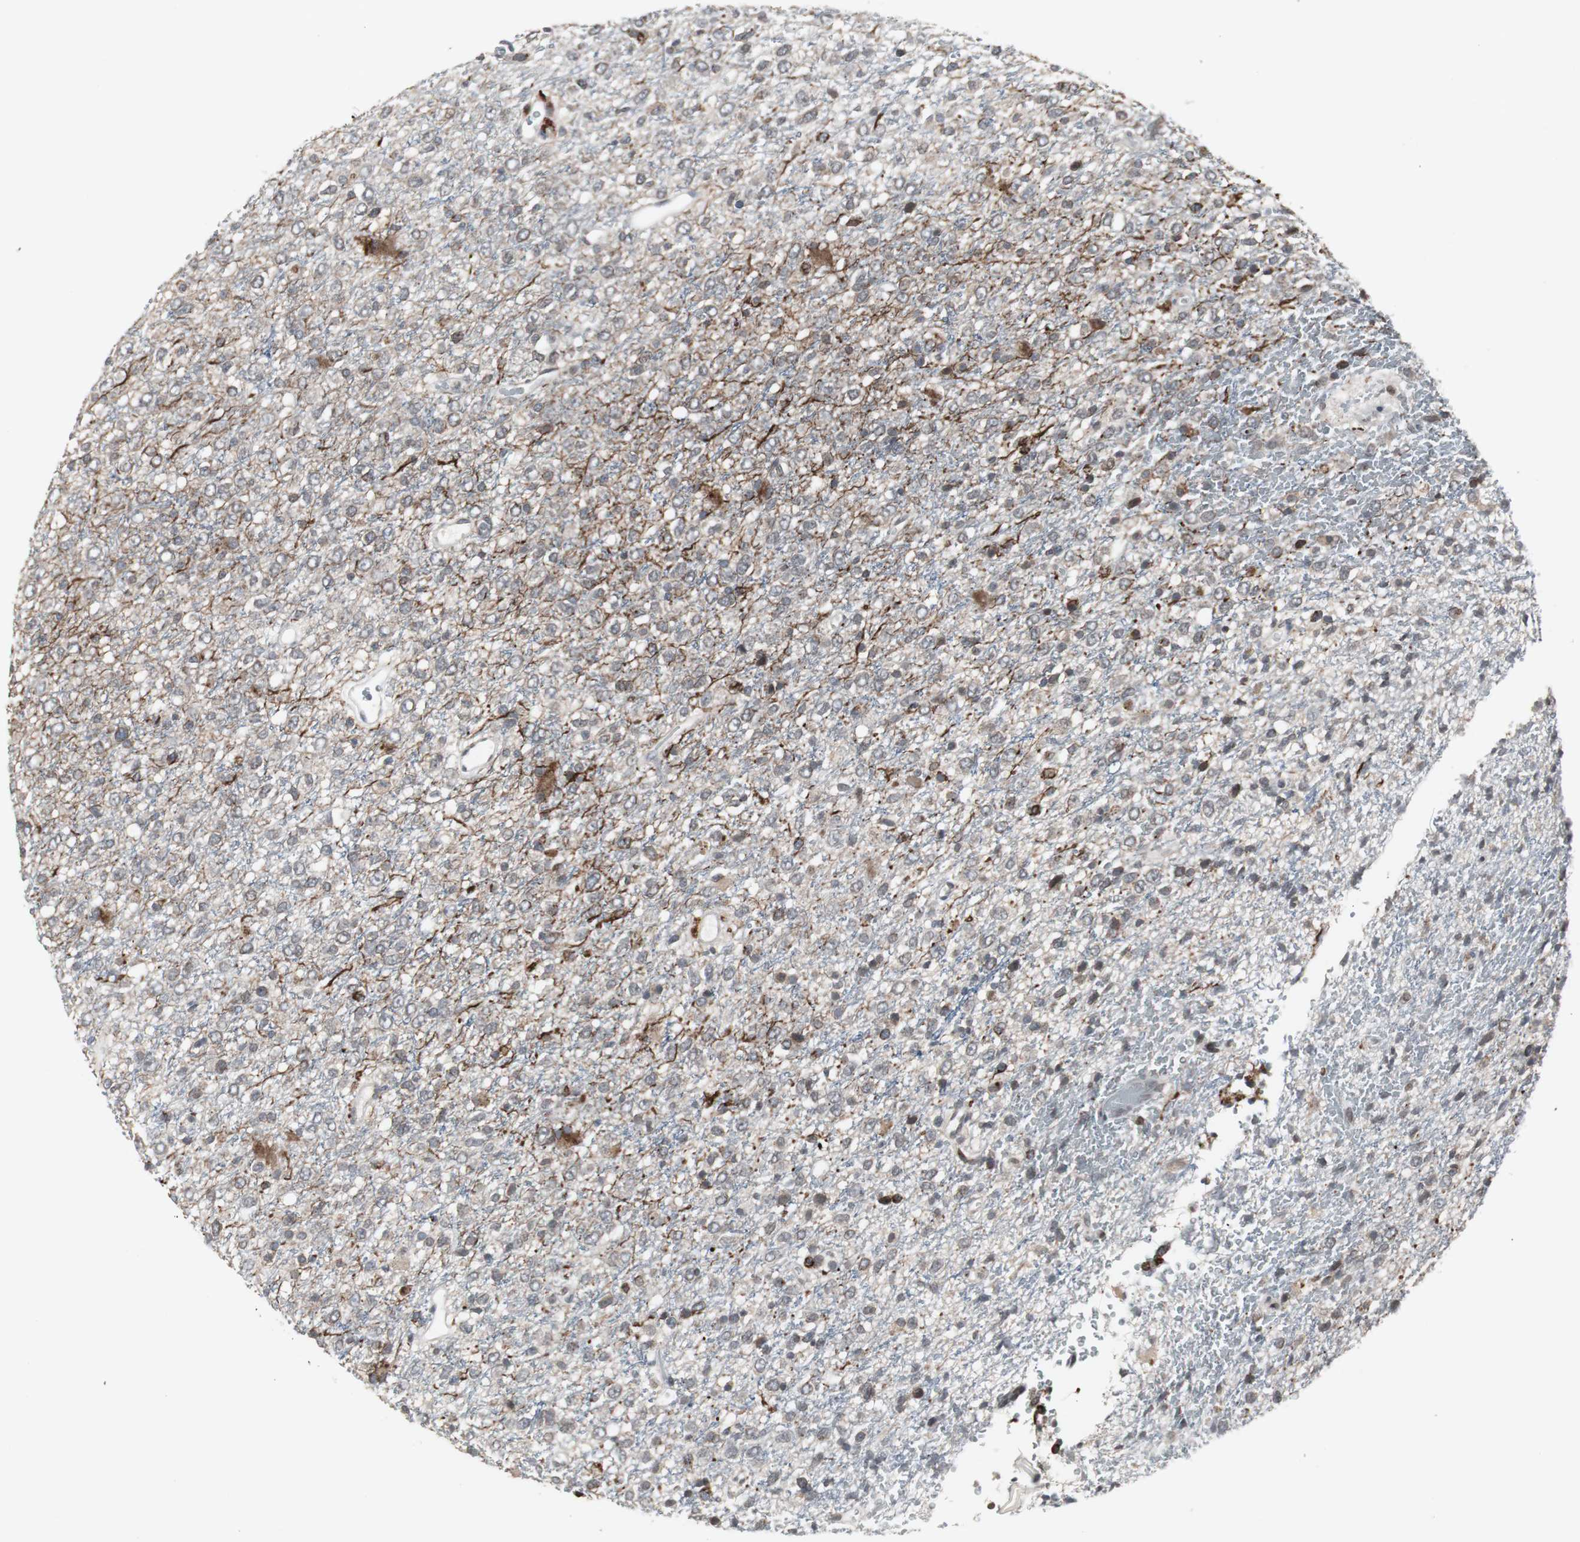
{"staining": {"intensity": "negative", "quantity": "none", "location": "none"}, "tissue": "glioma", "cell_type": "Tumor cells", "image_type": "cancer", "snomed": [{"axis": "morphology", "description": "Glioma, malignant, High grade"}, {"axis": "topography", "description": "pancreas cauda"}], "caption": "Photomicrograph shows no significant protein expression in tumor cells of glioma.", "gene": "ZNF396", "patient": {"sex": "male", "age": 60}}